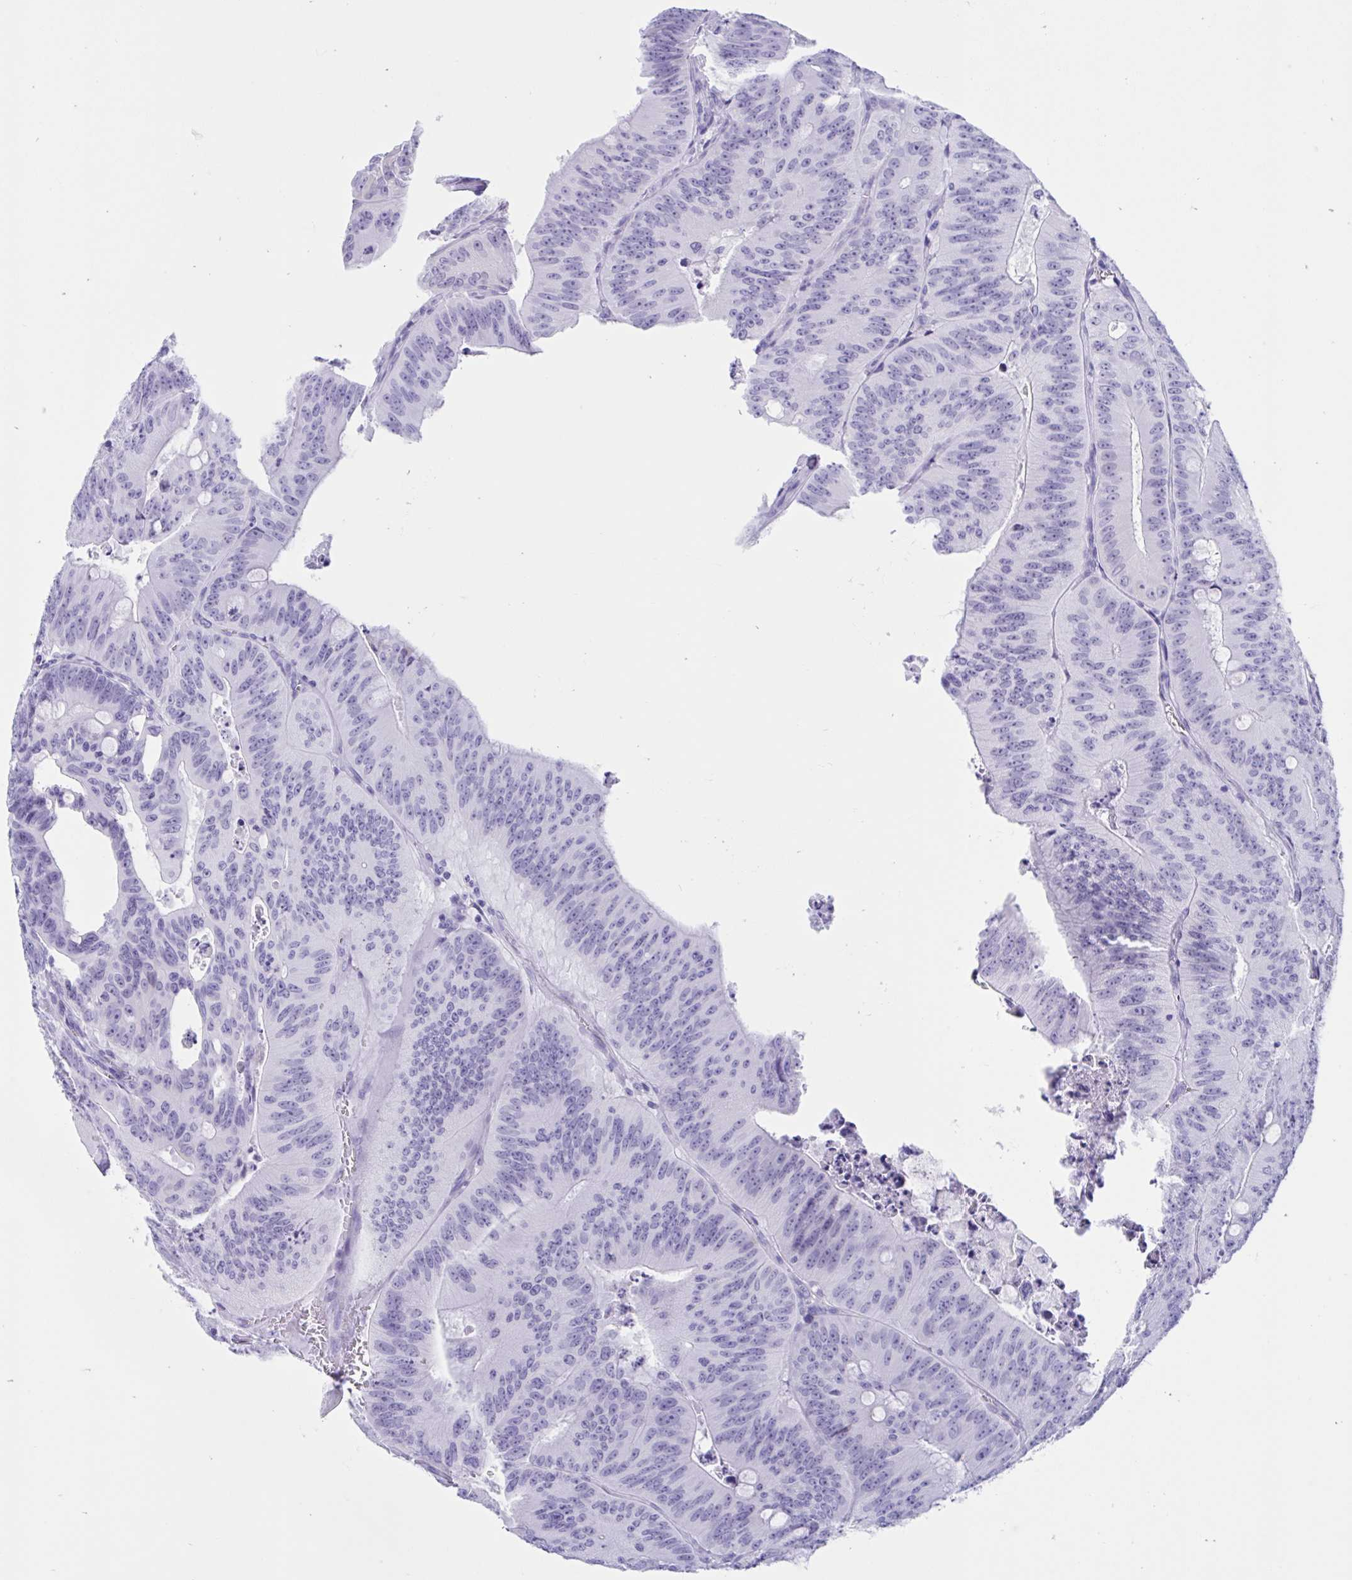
{"staining": {"intensity": "negative", "quantity": "none", "location": "none"}, "tissue": "colorectal cancer", "cell_type": "Tumor cells", "image_type": "cancer", "snomed": [{"axis": "morphology", "description": "Adenocarcinoma, NOS"}, {"axis": "topography", "description": "Colon"}], "caption": "Immunohistochemistry micrograph of colorectal adenocarcinoma stained for a protein (brown), which demonstrates no positivity in tumor cells.", "gene": "TMEM35A", "patient": {"sex": "male", "age": 62}}